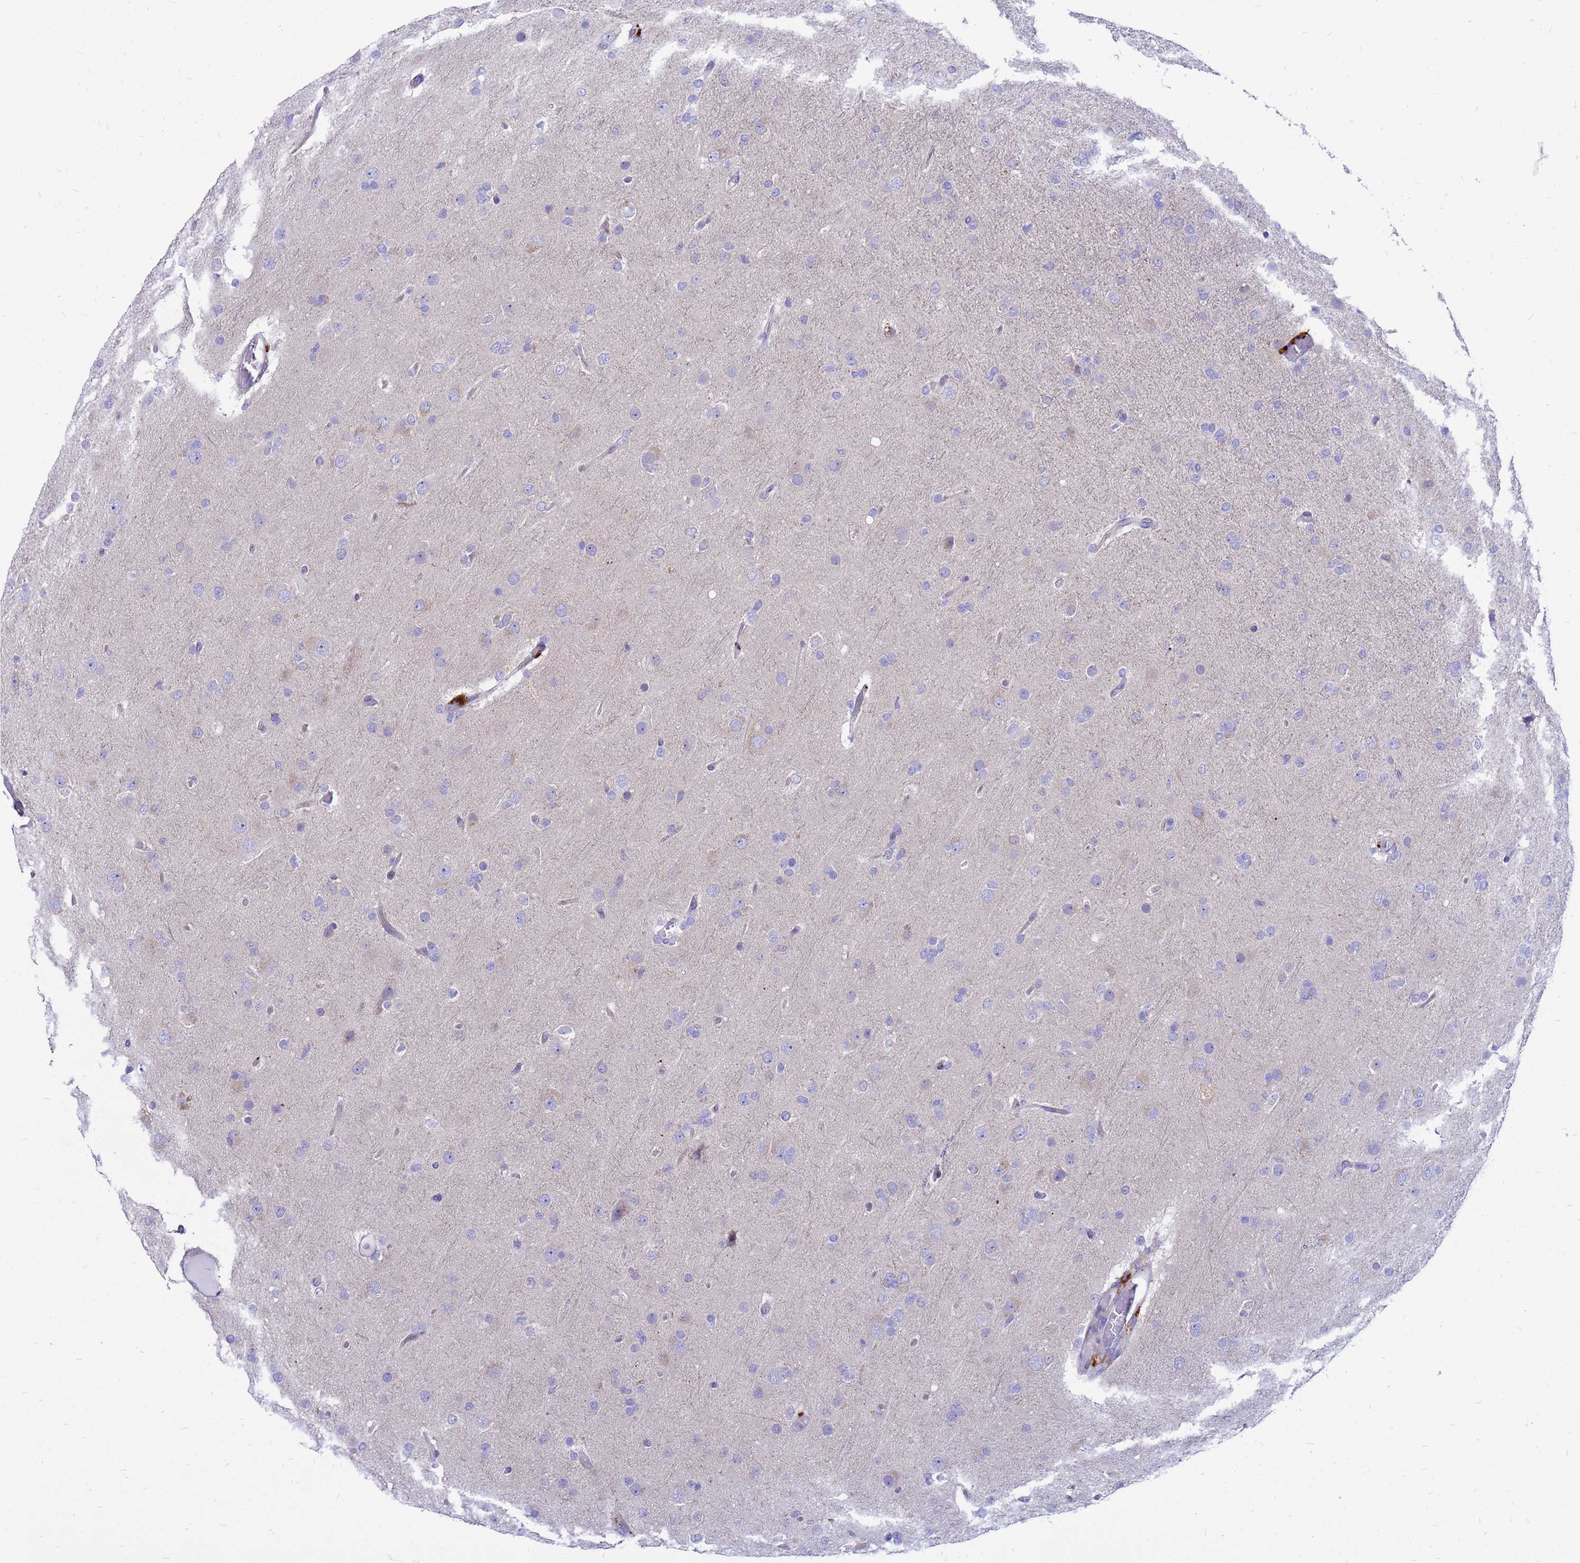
{"staining": {"intensity": "negative", "quantity": "none", "location": "none"}, "tissue": "glioma", "cell_type": "Tumor cells", "image_type": "cancer", "snomed": [{"axis": "morphology", "description": "Glioma, malignant, Low grade"}, {"axis": "topography", "description": "Brain"}], "caption": "Tumor cells are negative for brown protein staining in glioma.", "gene": "FHIP1A", "patient": {"sex": "male", "age": 65}}